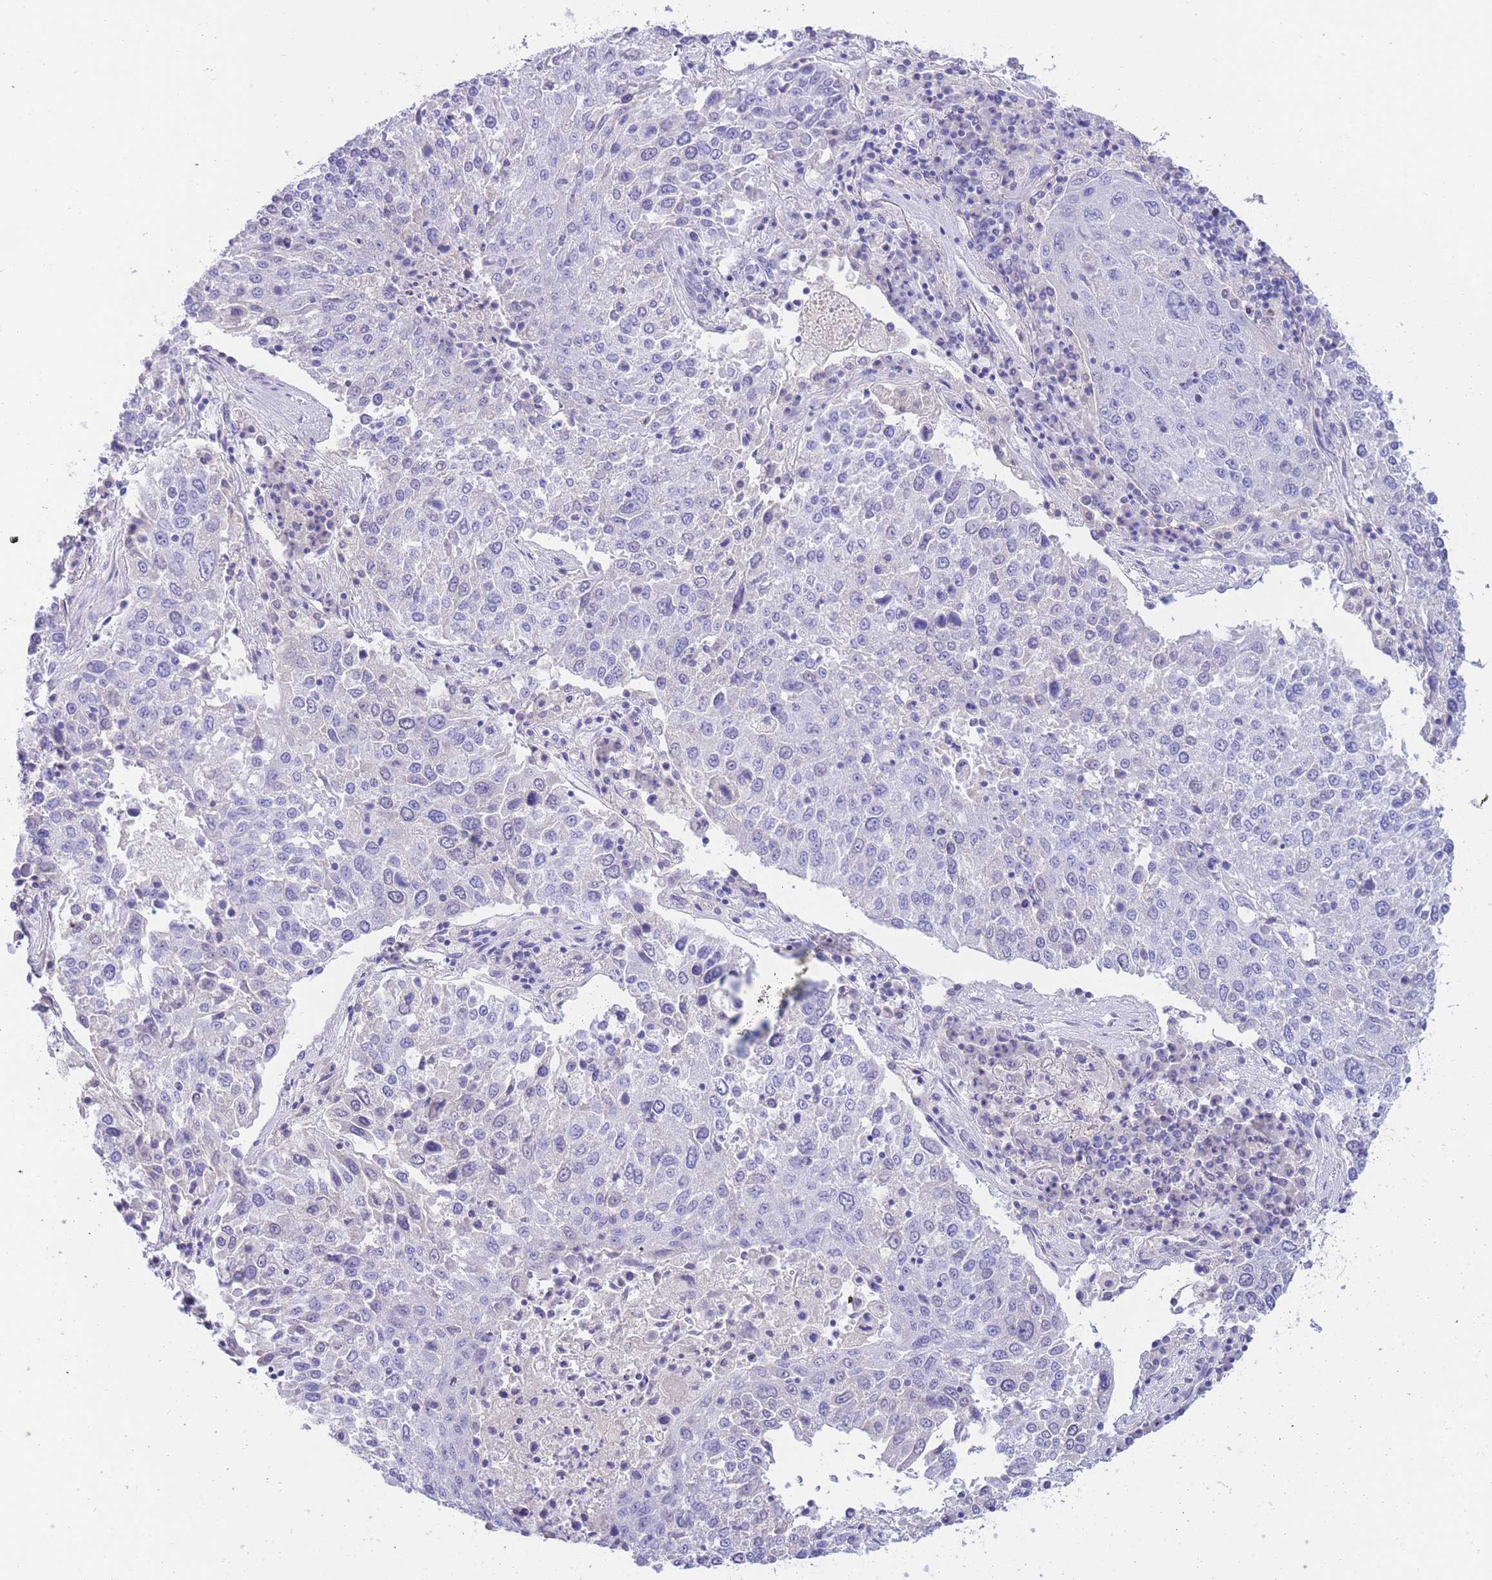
{"staining": {"intensity": "negative", "quantity": "none", "location": "none"}, "tissue": "lung cancer", "cell_type": "Tumor cells", "image_type": "cancer", "snomed": [{"axis": "morphology", "description": "Squamous cell carcinoma, NOS"}, {"axis": "topography", "description": "Lung"}], "caption": "The photomicrograph demonstrates no significant staining in tumor cells of squamous cell carcinoma (lung).", "gene": "SULT1A1", "patient": {"sex": "male", "age": 65}}